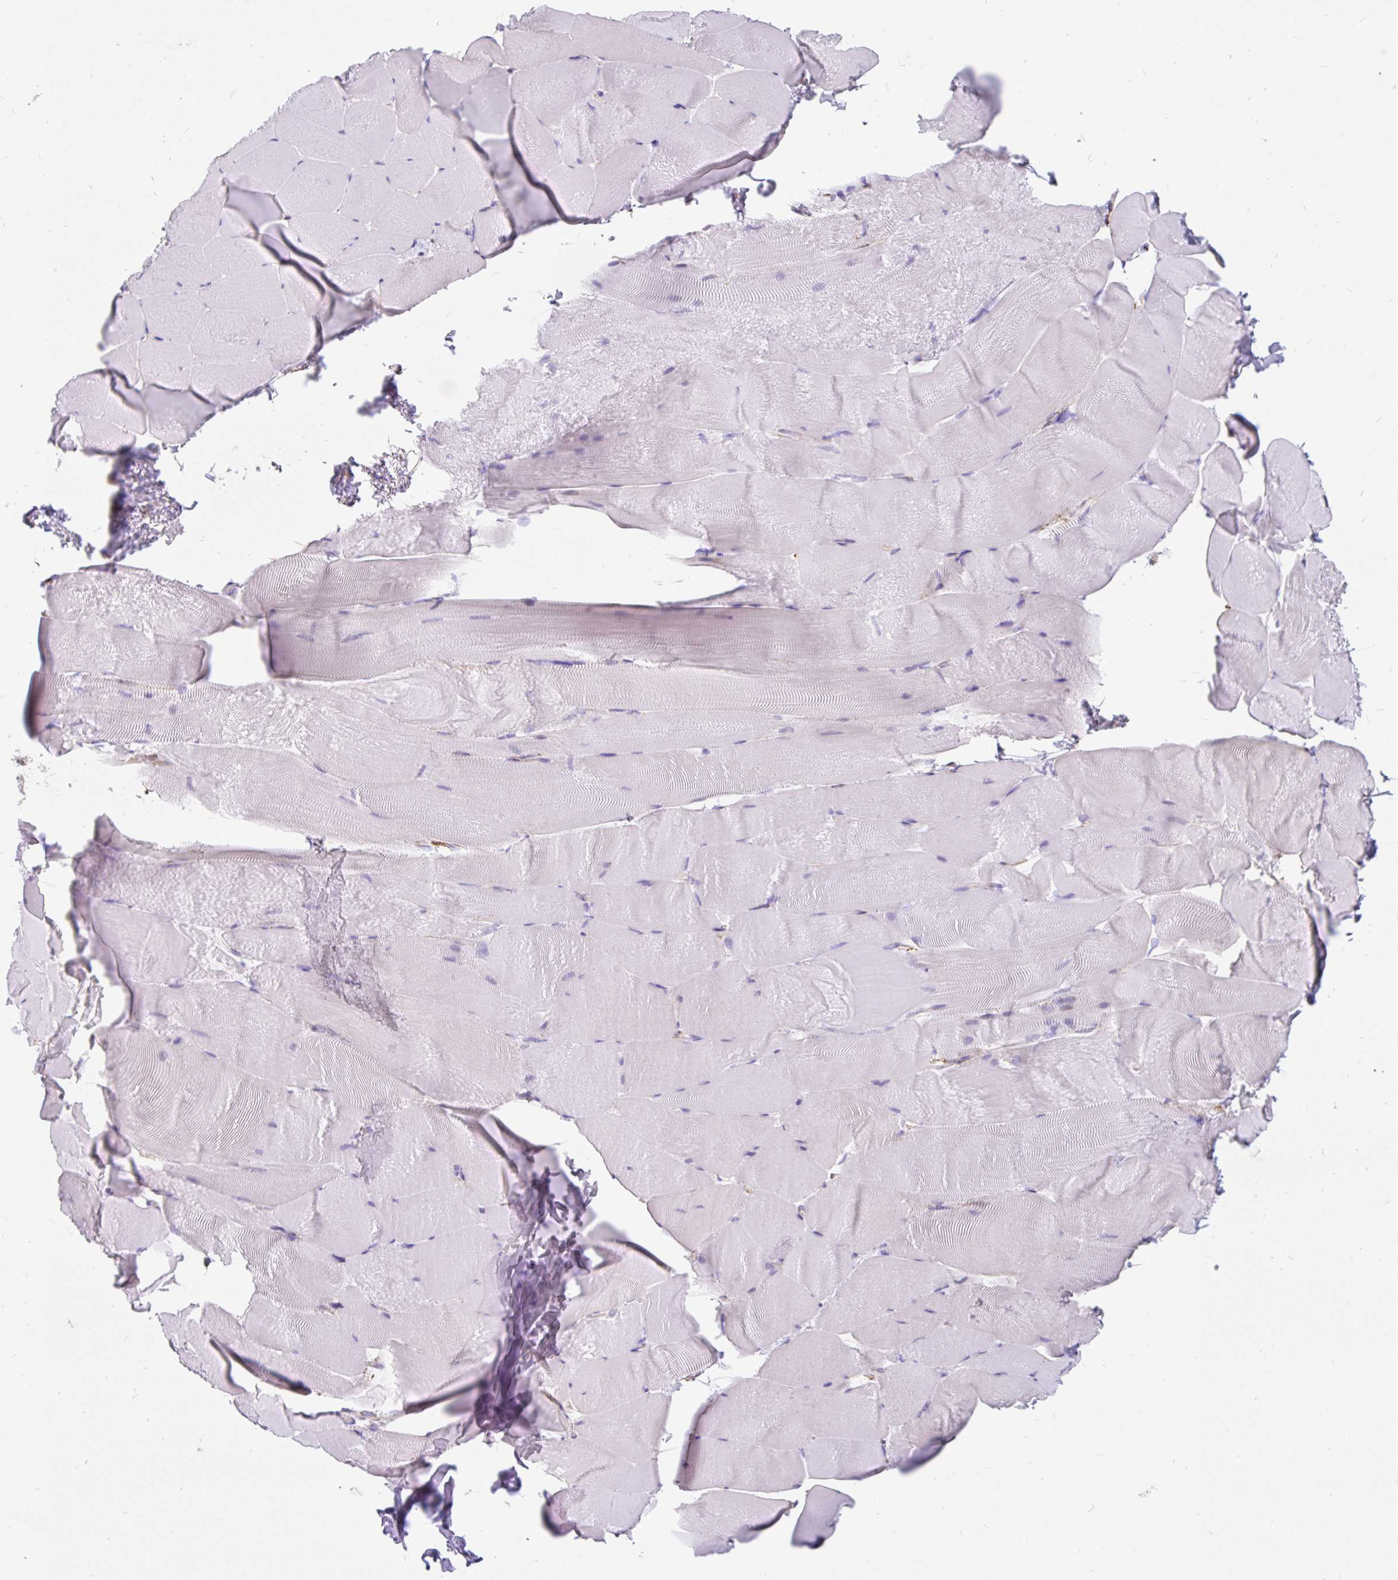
{"staining": {"intensity": "negative", "quantity": "none", "location": "none"}, "tissue": "skeletal muscle", "cell_type": "Myocytes", "image_type": "normal", "snomed": [{"axis": "morphology", "description": "Normal tissue, NOS"}, {"axis": "topography", "description": "Skeletal muscle"}], "caption": "An immunohistochemistry image of unremarkable skeletal muscle is shown. There is no staining in myocytes of skeletal muscle. (DAB (3,3'-diaminobenzidine) immunohistochemistry (IHC), high magnification).", "gene": "EML5", "patient": {"sex": "female", "age": 64}}